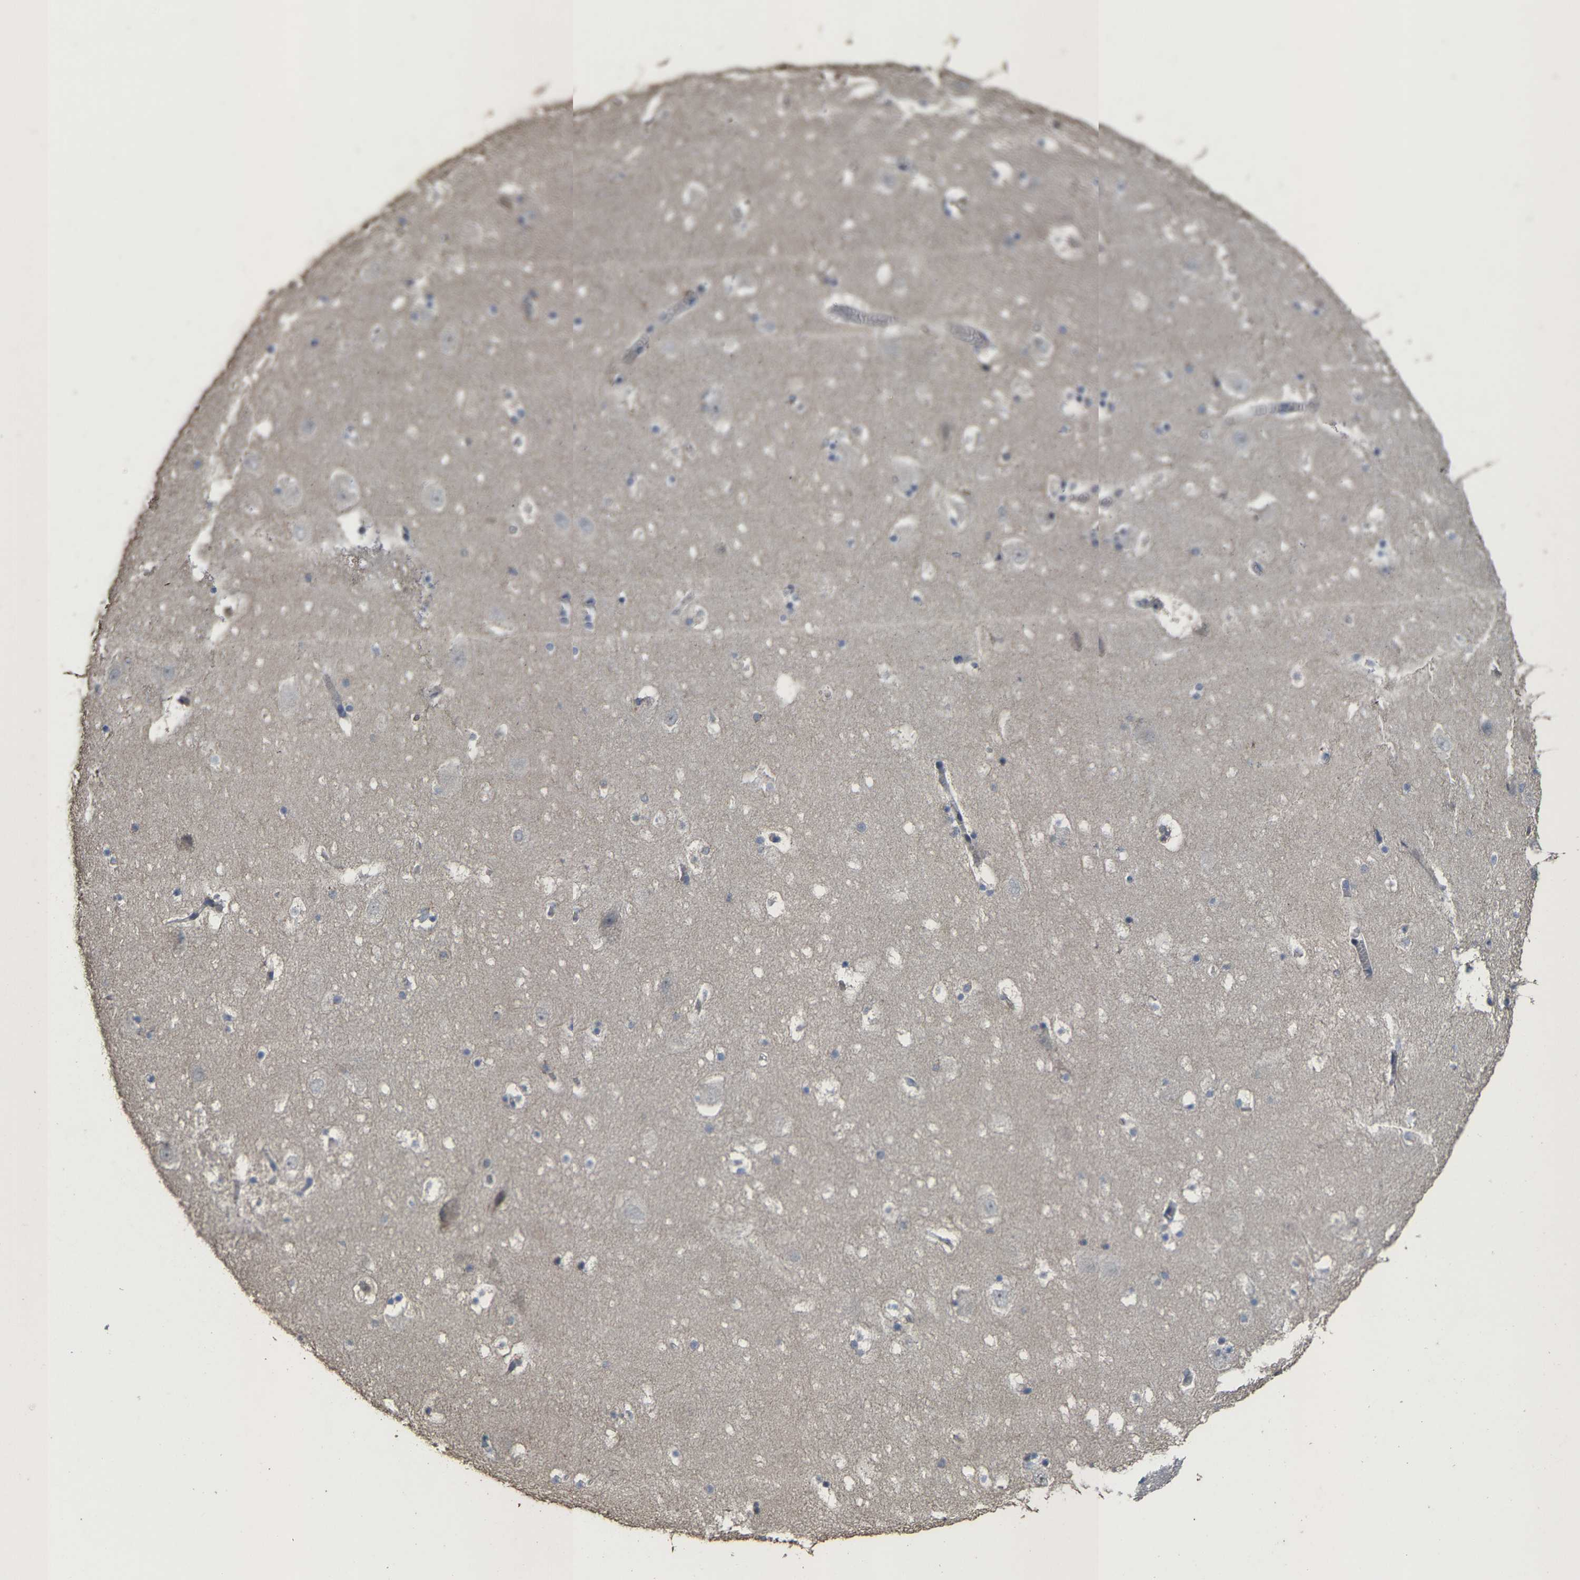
{"staining": {"intensity": "negative", "quantity": "none", "location": "none"}, "tissue": "hippocampus", "cell_type": "Glial cells", "image_type": "normal", "snomed": [{"axis": "morphology", "description": "Normal tissue, NOS"}, {"axis": "topography", "description": "Hippocampus"}], "caption": "DAB immunohistochemical staining of unremarkable human hippocampus reveals no significant positivity in glial cells. (DAB (3,3'-diaminobenzidine) IHC with hematoxylin counter stain).", "gene": "TDRKH", "patient": {"sex": "male", "age": 45}}